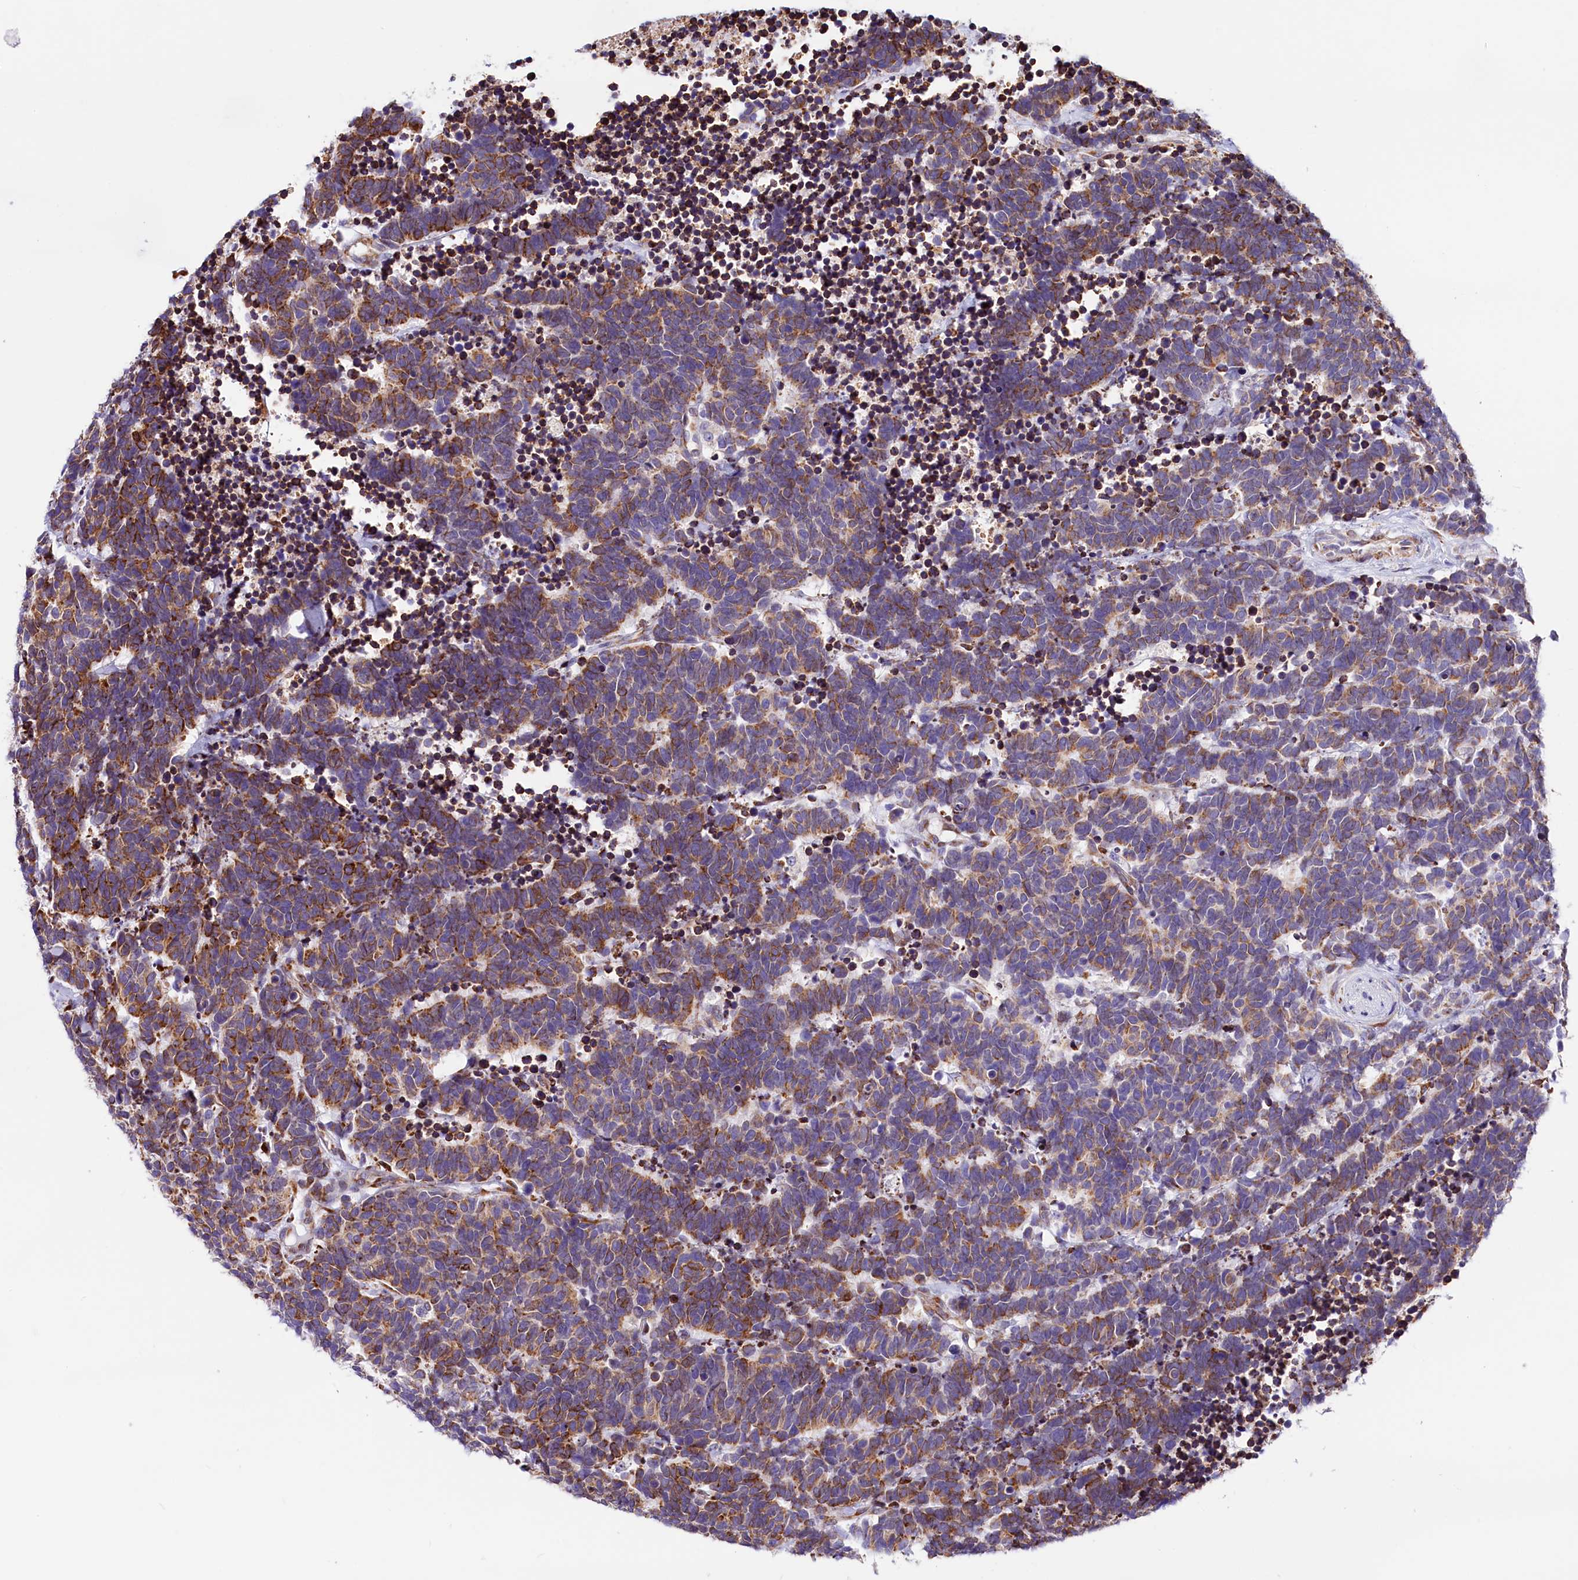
{"staining": {"intensity": "moderate", "quantity": ">75%", "location": "cytoplasmic/membranous"}, "tissue": "carcinoid", "cell_type": "Tumor cells", "image_type": "cancer", "snomed": [{"axis": "morphology", "description": "Carcinoma, NOS"}, {"axis": "morphology", "description": "Carcinoid, malignant, NOS"}, {"axis": "topography", "description": "Urinary bladder"}], "caption": "This is a histology image of IHC staining of malignant carcinoid, which shows moderate staining in the cytoplasmic/membranous of tumor cells.", "gene": "ITGA1", "patient": {"sex": "male", "age": 57}}